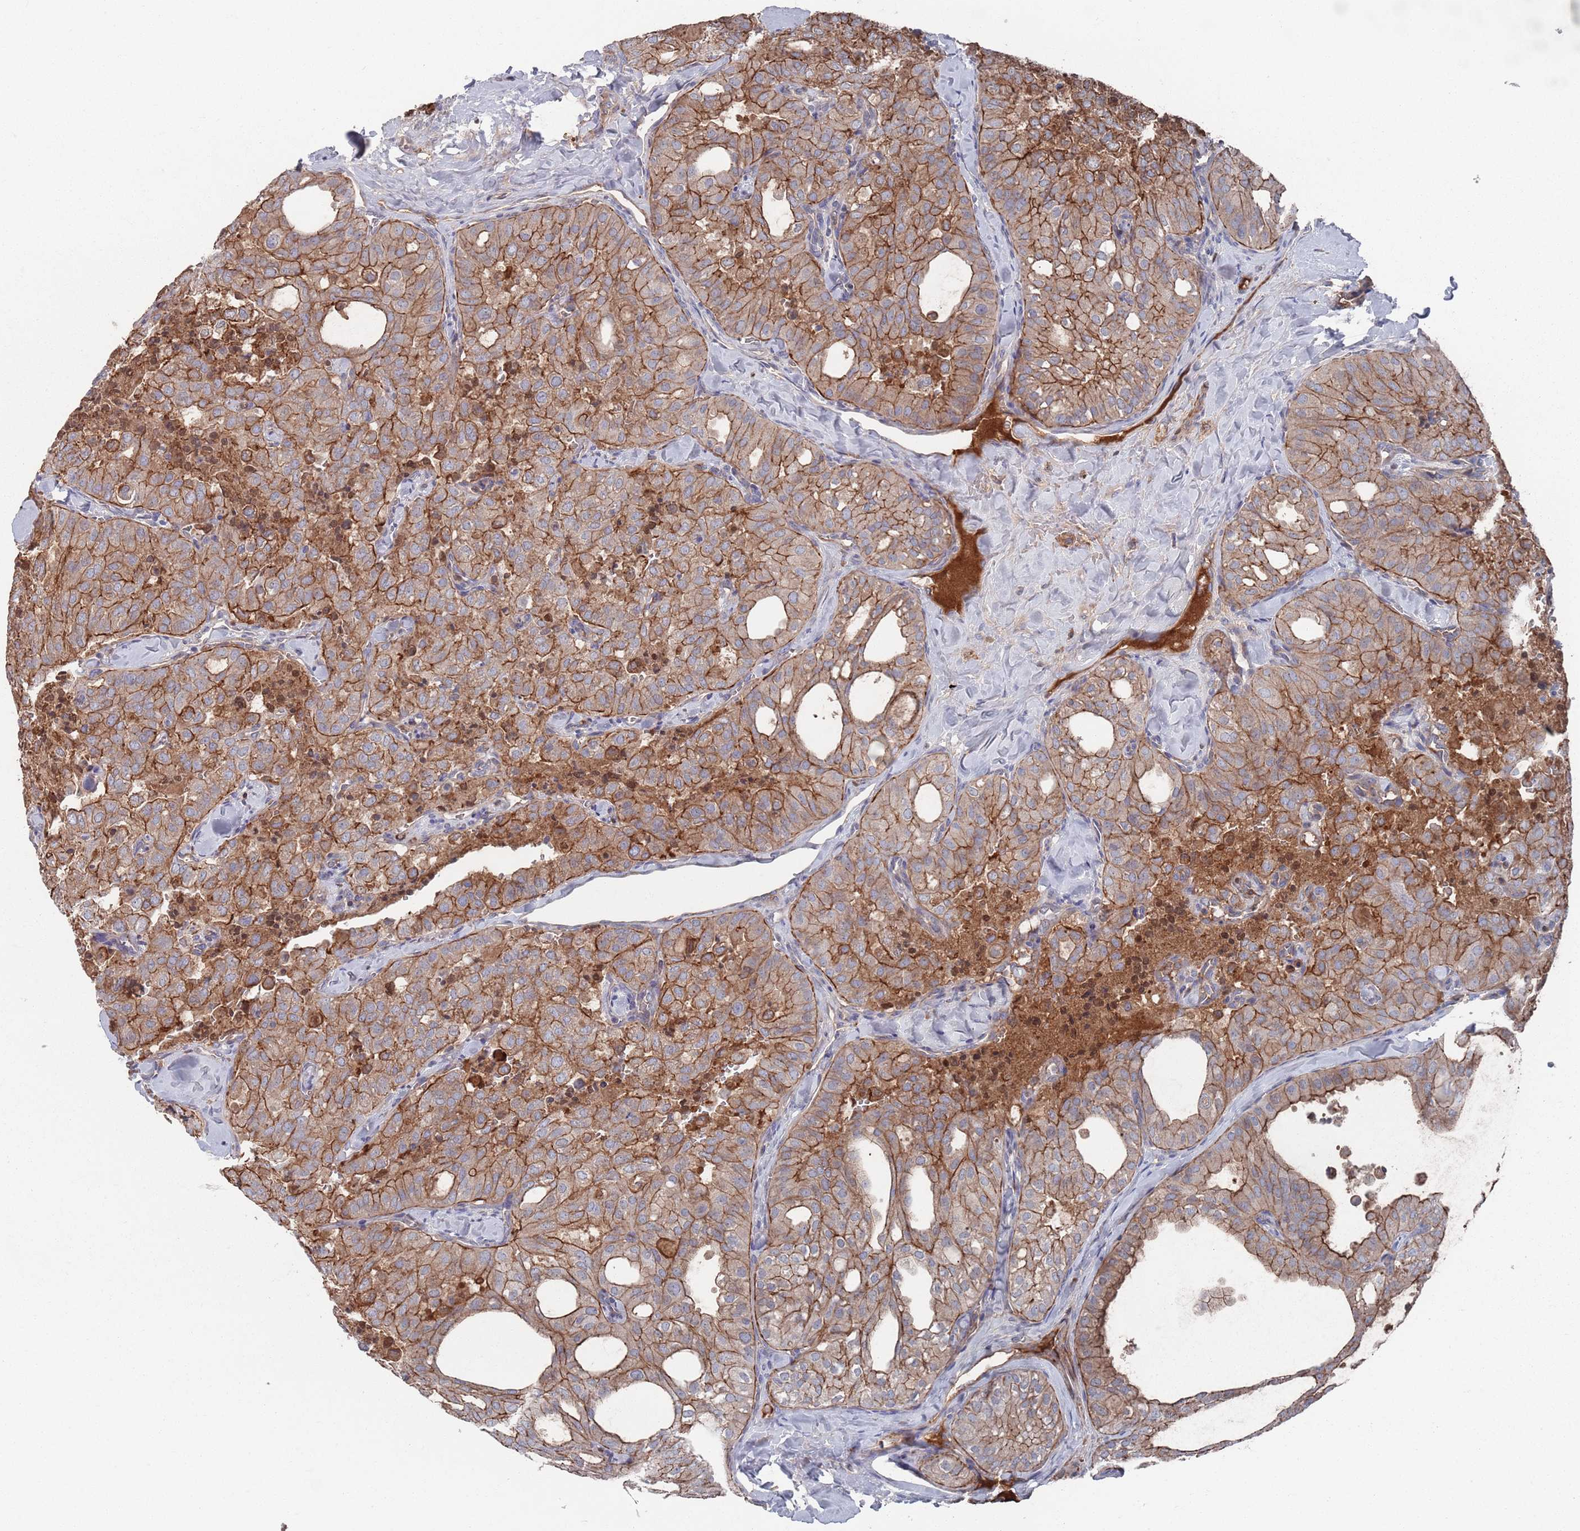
{"staining": {"intensity": "moderate", "quantity": ">75%", "location": "cytoplasmic/membranous"}, "tissue": "thyroid cancer", "cell_type": "Tumor cells", "image_type": "cancer", "snomed": [{"axis": "morphology", "description": "Follicular adenoma carcinoma, NOS"}, {"axis": "topography", "description": "Thyroid gland"}], "caption": "This is a micrograph of immunohistochemistry (IHC) staining of thyroid cancer (follicular adenoma carcinoma), which shows moderate positivity in the cytoplasmic/membranous of tumor cells.", "gene": "PLEKHA4", "patient": {"sex": "male", "age": 75}}